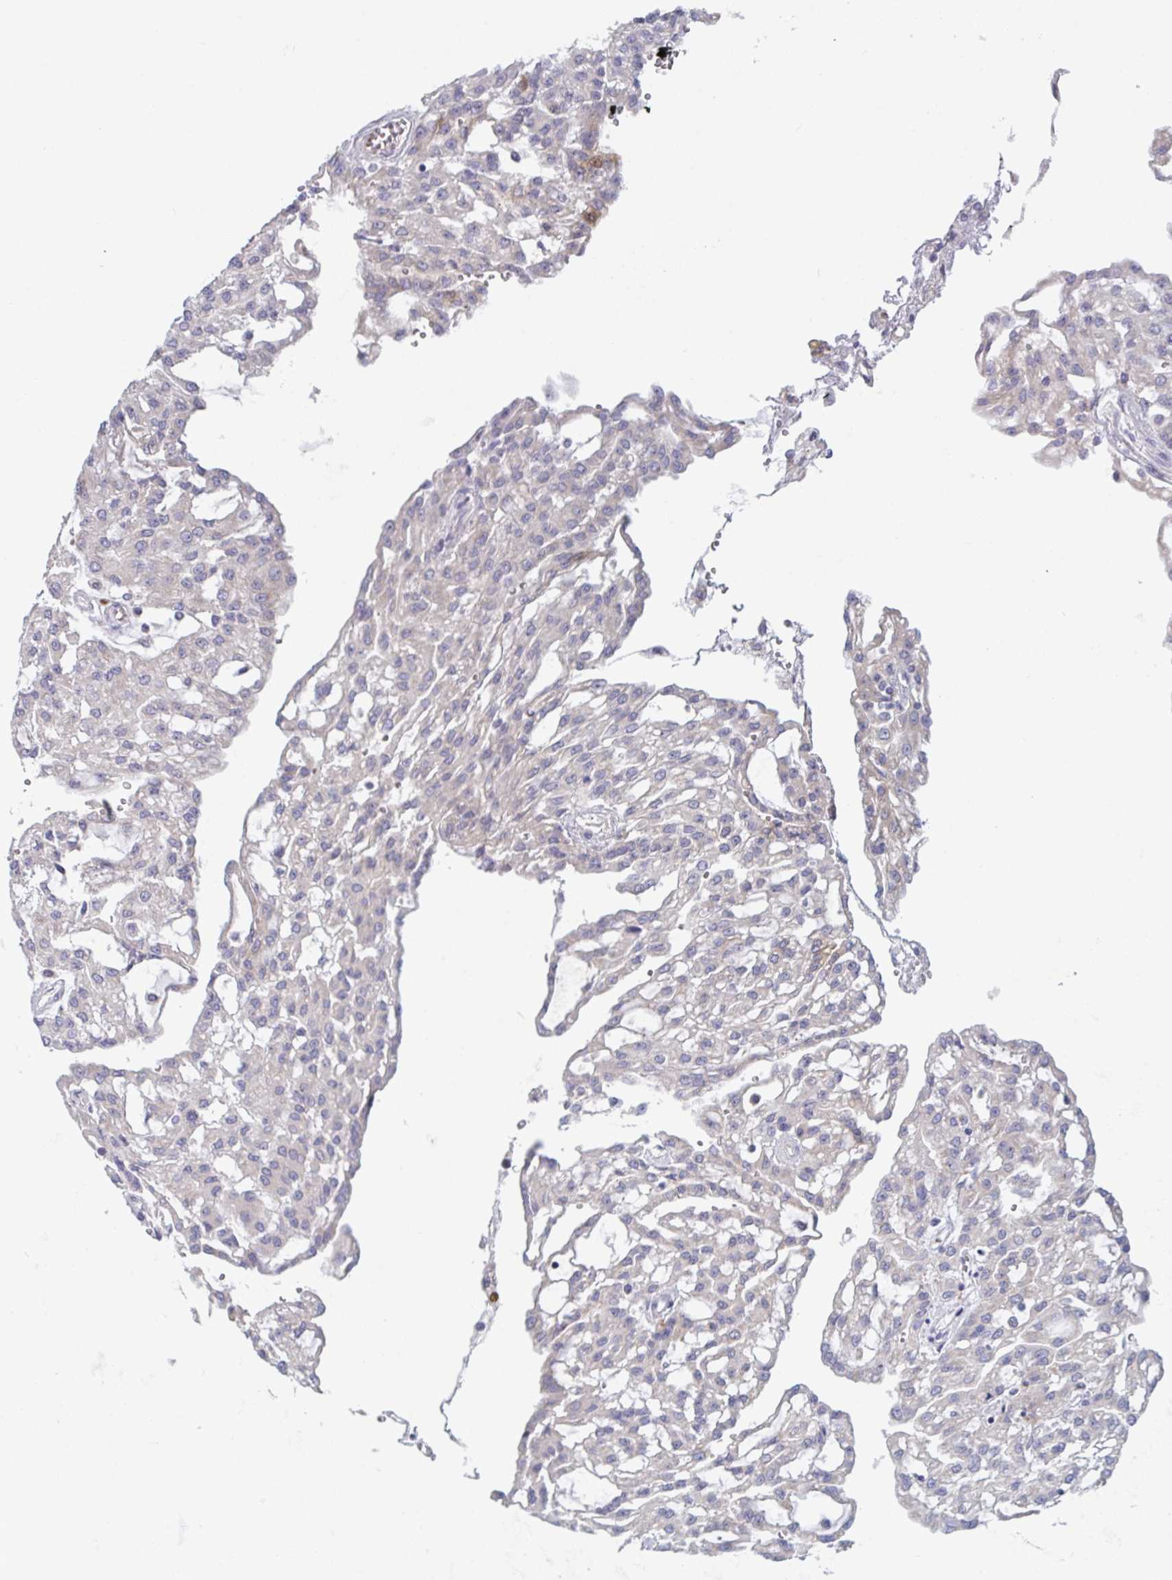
{"staining": {"intensity": "negative", "quantity": "none", "location": "none"}, "tissue": "renal cancer", "cell_type": "Tumor cells", "image_type": "cancer", "snomed": [{"axis": "morphology", "description": "Adenocarcinoma, NOS"}, {"axis": "topography", "description": "Kidney"}], "caption": "There is no significant expression in tumor cells of adenocarcinoma (renal).", "gene": "MRPS2", "patient": {"sex": "male", "age": 63}}